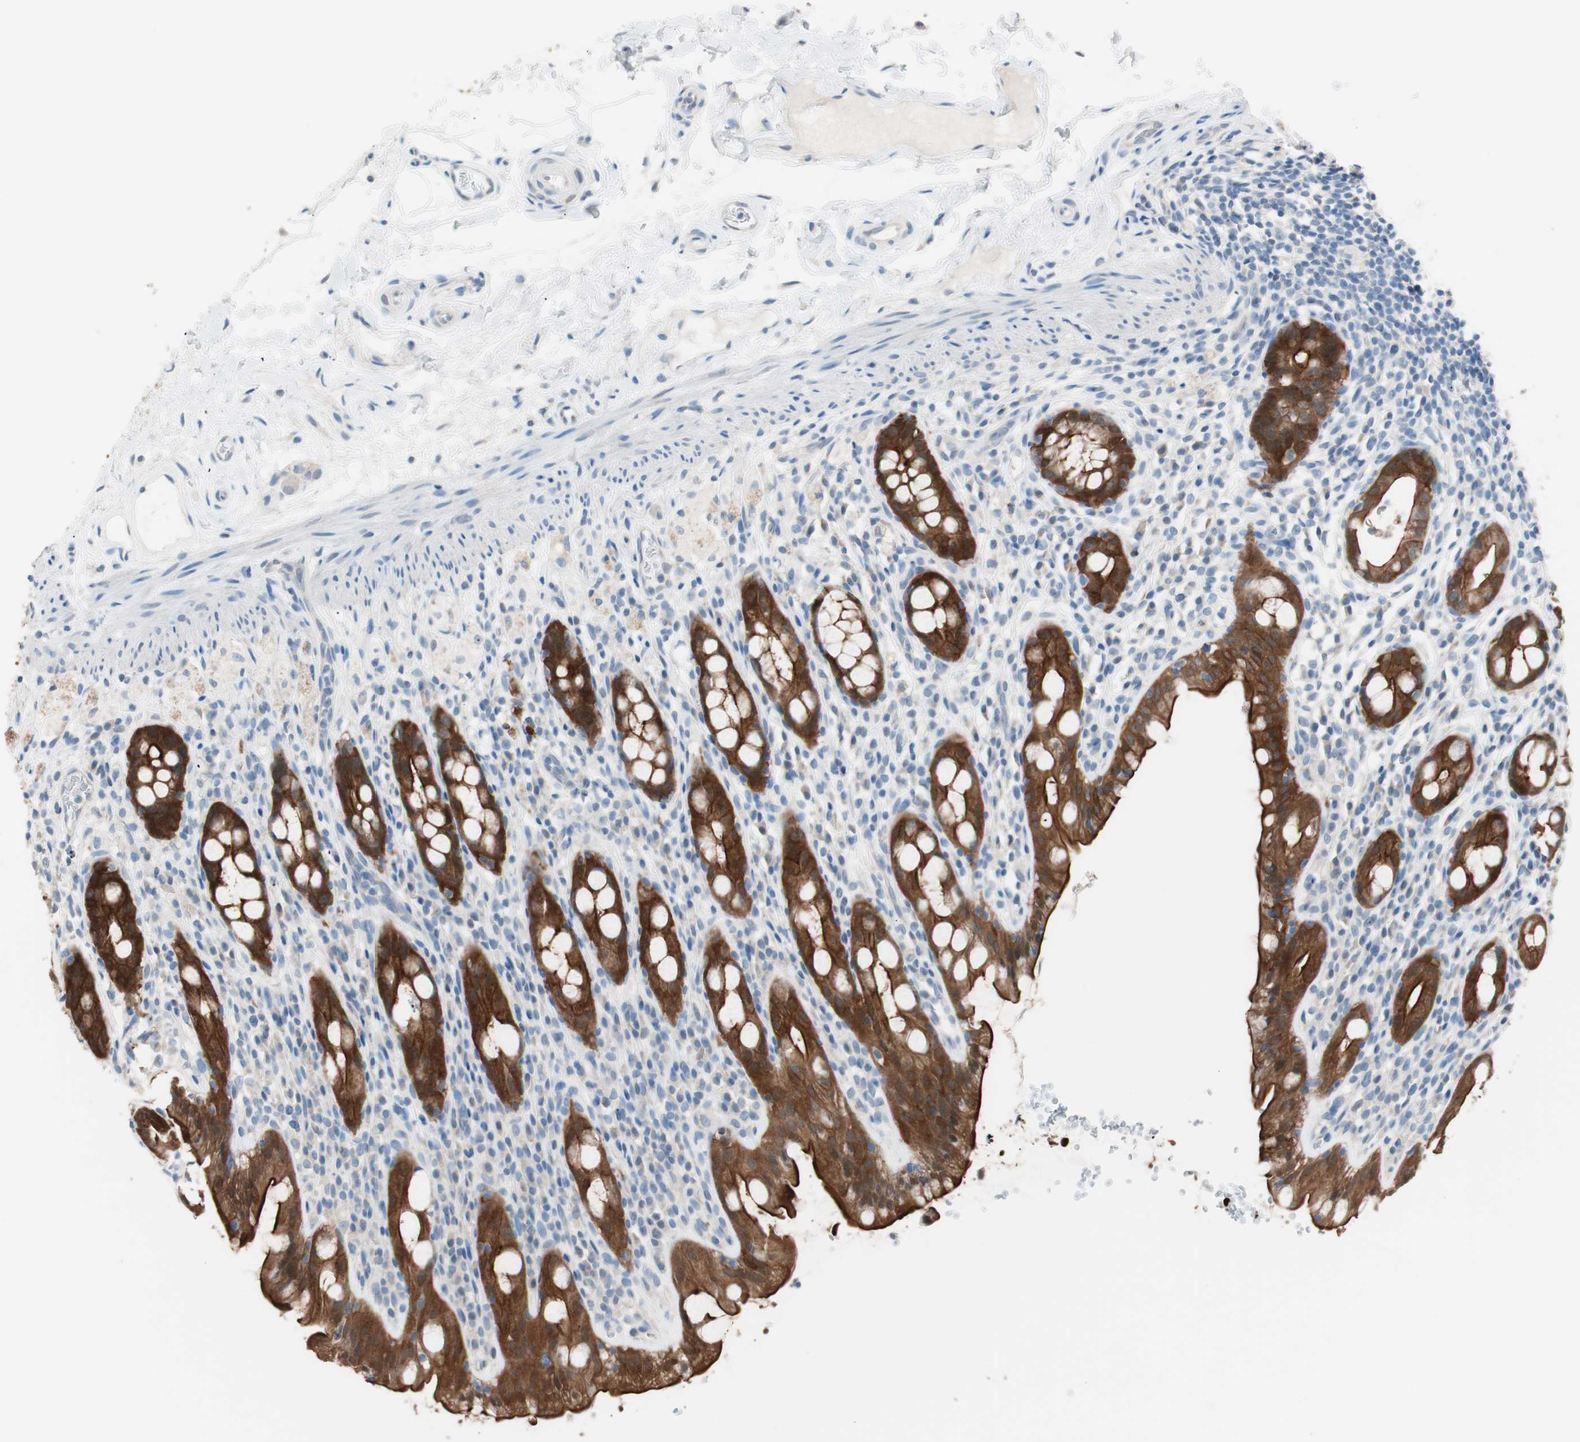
{"staining": {"intensity": "strong", "quantity": ">75%", "location": "cytoplasmic/membranous"}, "tissue": "rectum", "cell_type": "Glandular cells", "image_type": "normal", "snomed": [{"axis": "morphology", "description": "Normal tissue, NOS"}, {"axis": "topography", "description": "Rectum"}], "caption": "Immunohistochemistry histopathology image of unremarkable rectum stained for a protein (brown), which demonstrates high levels of strong cytoplasmic/membranous staining in approximately >75% of glandular cells.", "gene": "VIL1", "patient": {"sex": "male", "age": 44}}